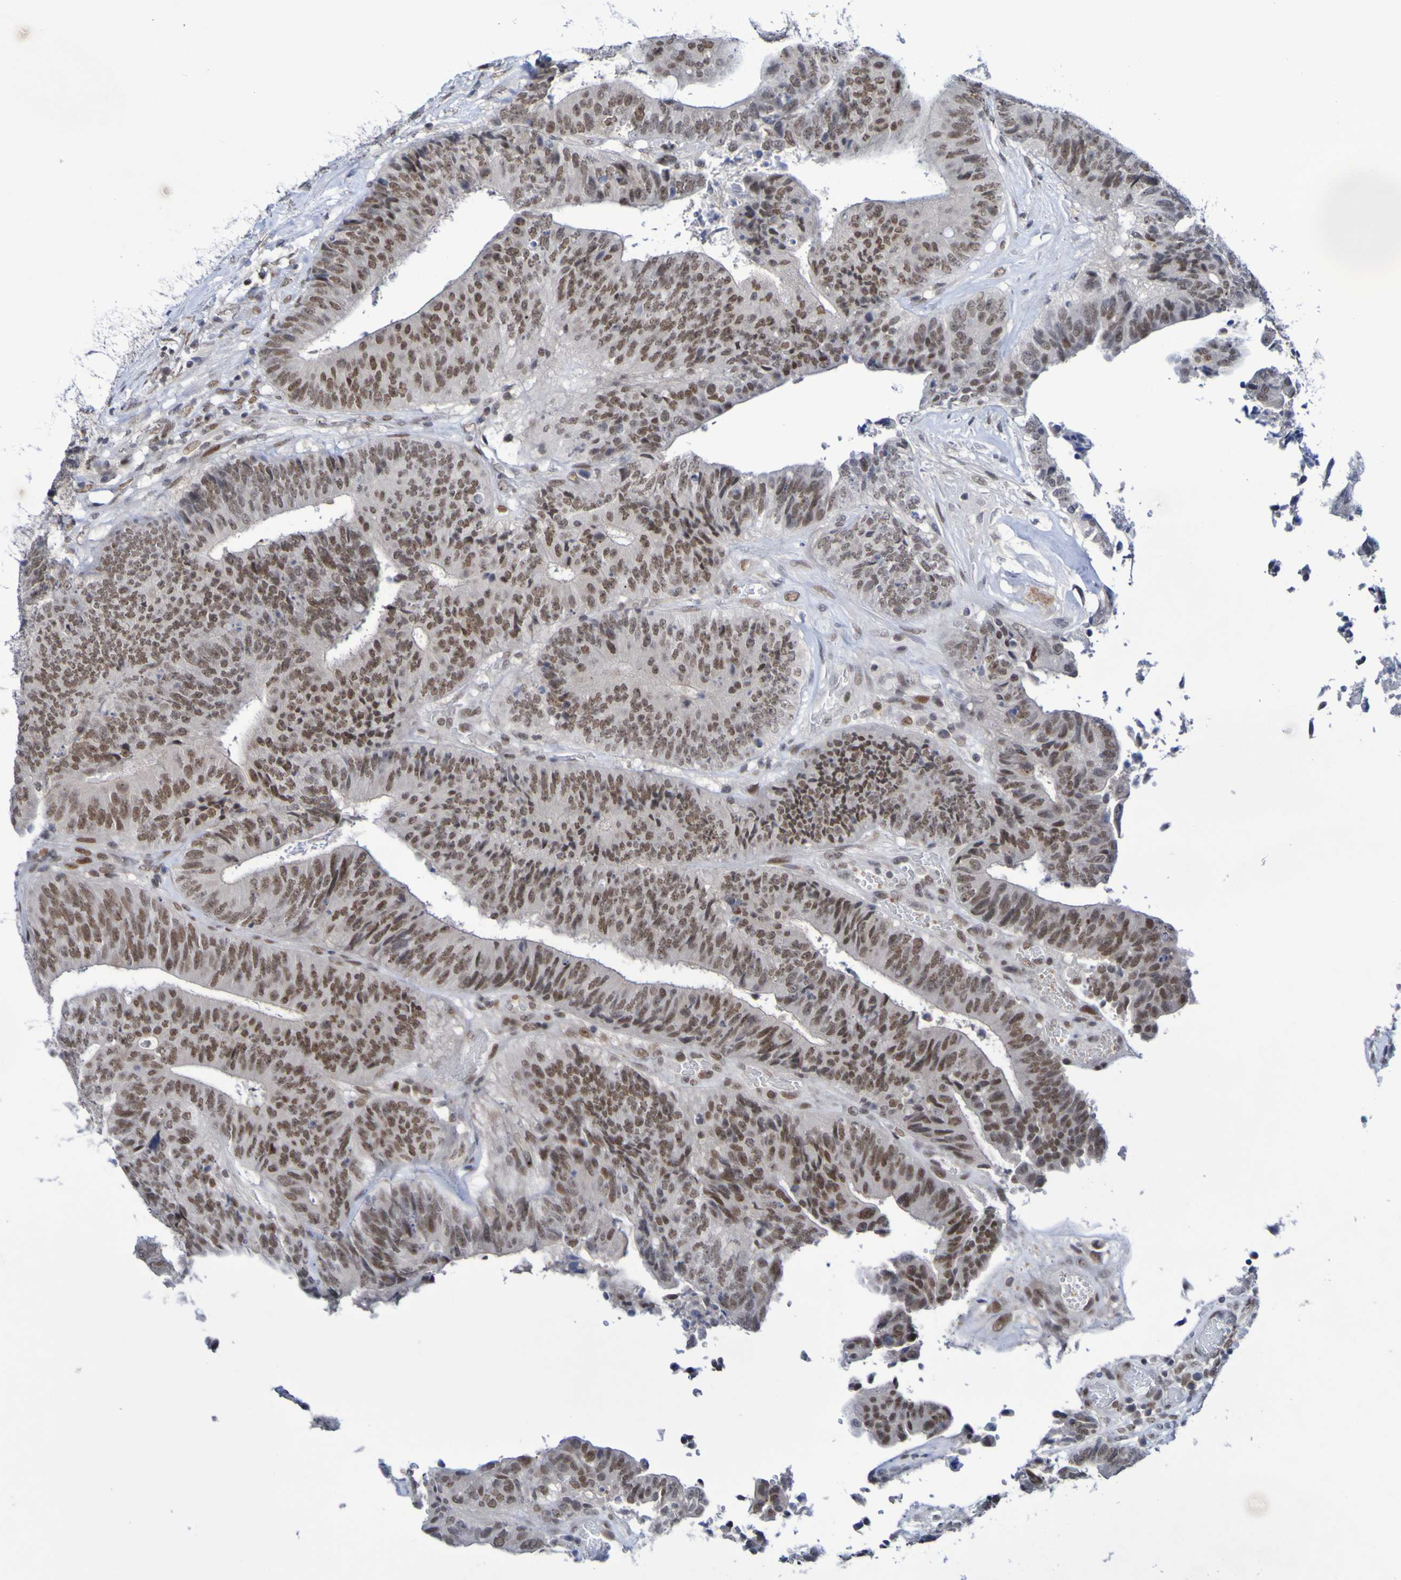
{"staining": {"intensity": "moderate", "quantity": ">75%", "location": "nuclear"}, "tissue": "colorectal cancer", "cell_type": "Tumor cells", "image_type": "cancer", "snomed": [{"axis": "morphology", "description": "Adenocarcinoma, NOS"}, {"axis": "topography", "description": "Rectum"}], "caption": "Immunohistochemical staining of human colorectal adenocarcinoma displays medium levels of moderate nuclear protein staining in about >75% of tumor cells.", "gene": "PCGF1", "patient": {"sex": "male", "age": 72}}